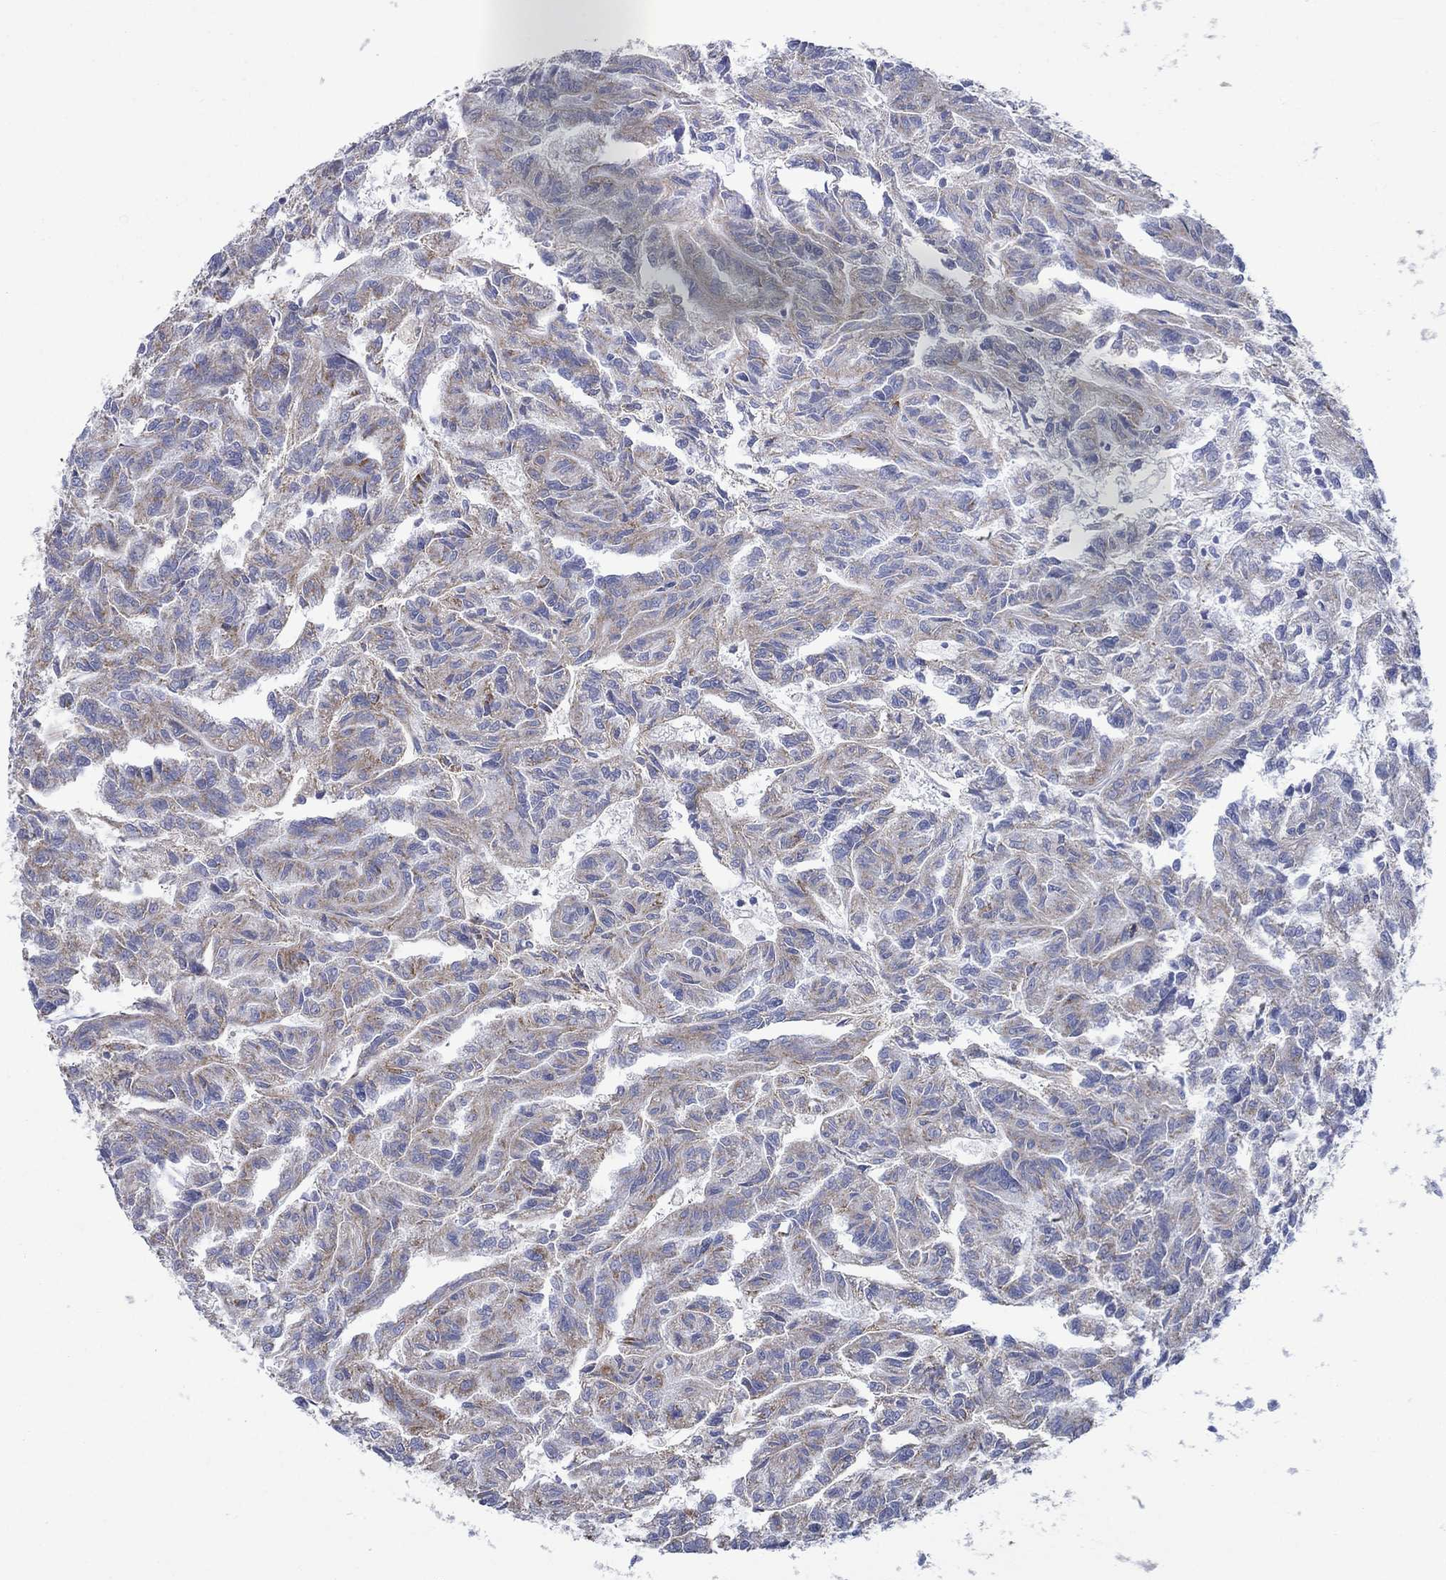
{"staining": {"intensity": "moderate", "quantity": "25%-75%", "location": "cytoplasmic/membranous"}, "tissue": "renal cancer", "cell_type": "Tumor cells", "image_type": "cancer", "snomed": [{"axis": "morphology", "description": "Adenocarcinoma, NOS"}, {"axis": "topography", "description": "Kidney"}], "caption": "A micrograph showing moderate cytoplasmic/membranous staining in approximately 25%-75% of tumor cells in renal cancer, as visualized by brown immunohistochemical staining.", "gene": "CISD1", "patient": {"sex": "male", "age": 79}}